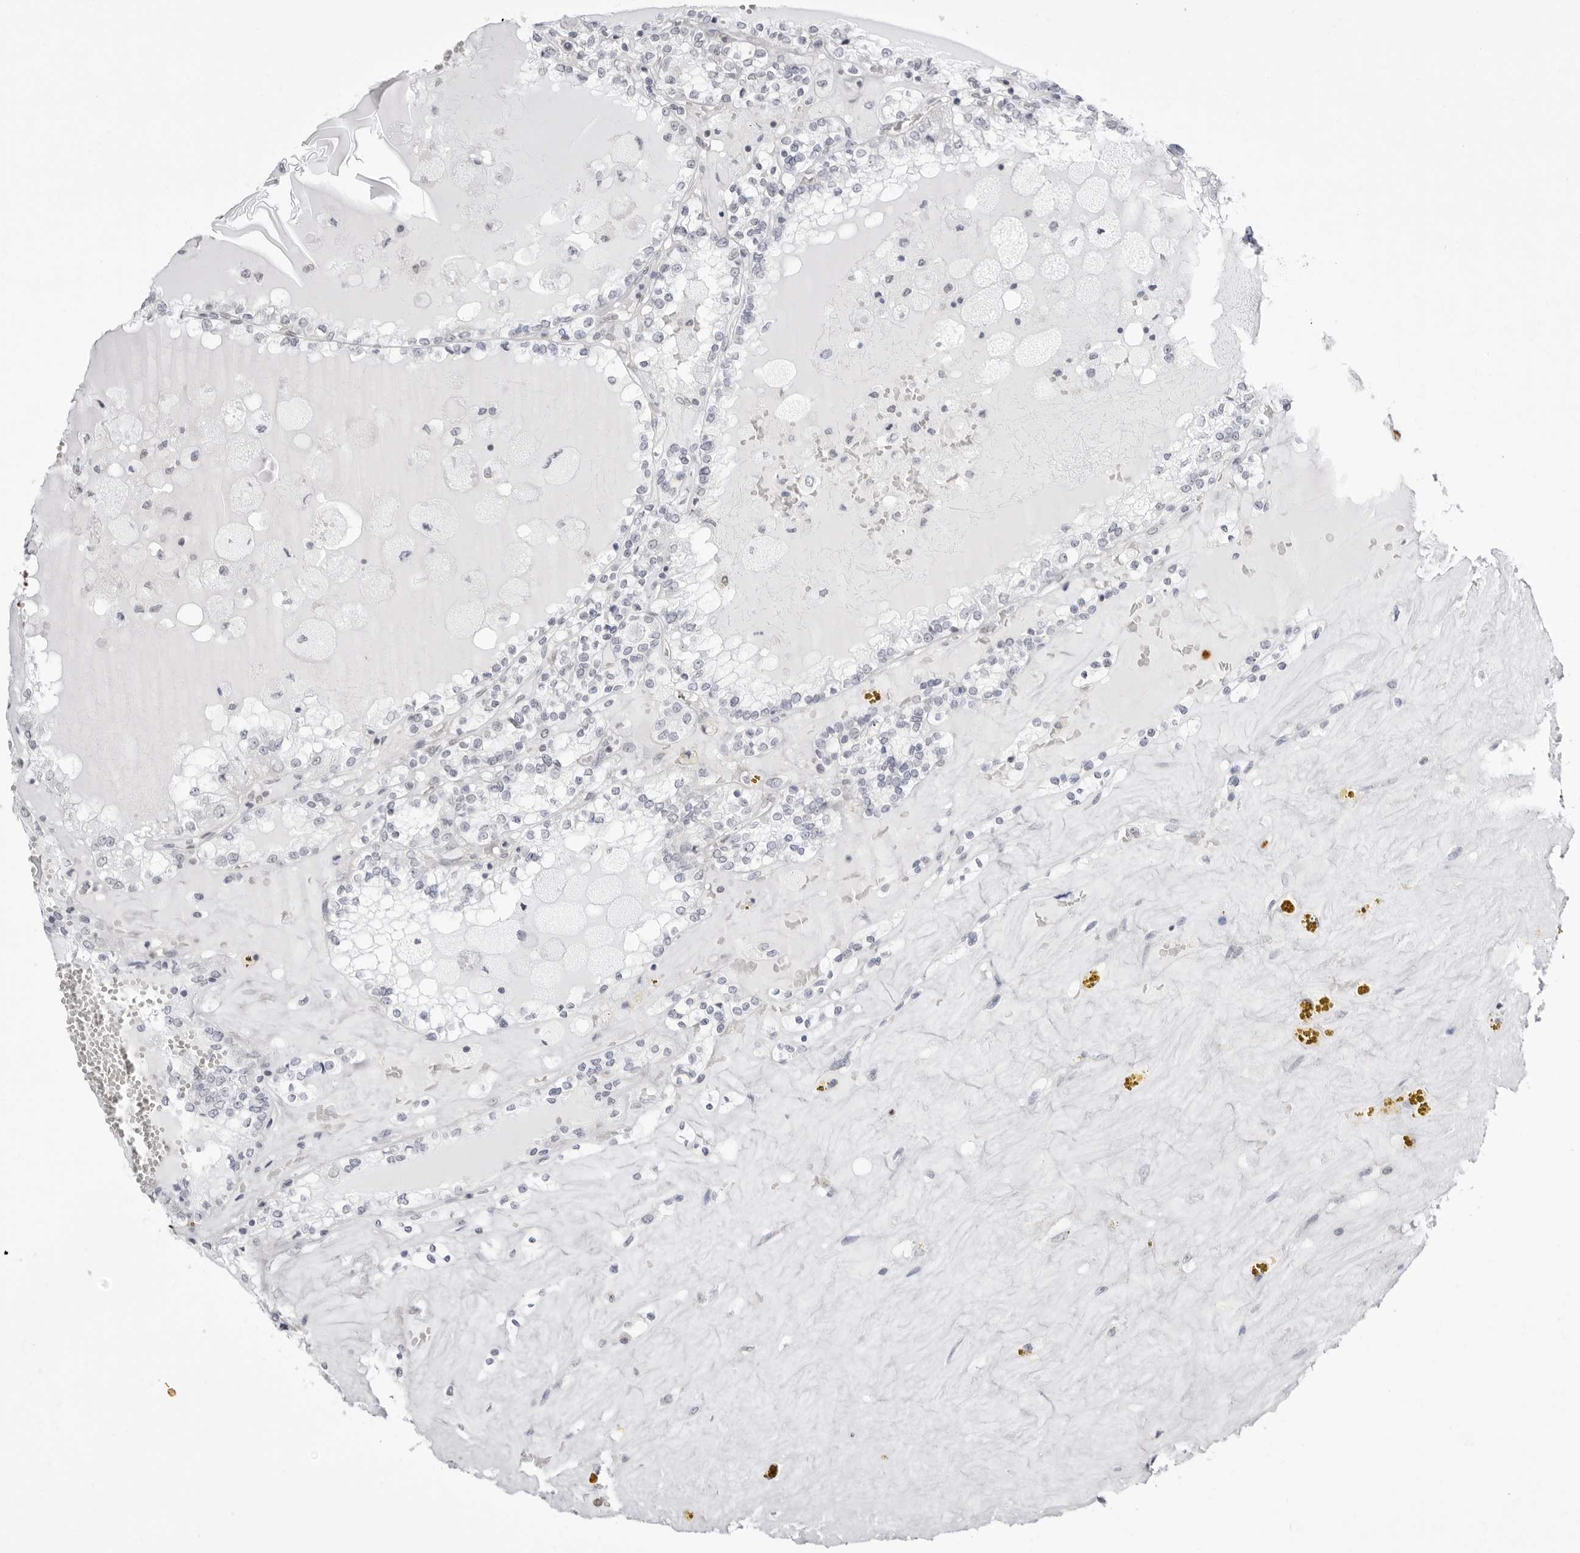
{"staining": {"intensity": "negative", "quantity": "none", "location": "none"}, "tissue": "renal cancer", "cell_type": "Tumor cells", "image_type": "cancer", "snomed": [{"axis": "morphology", "description": "Adenocarcinoma, NOS"}, {"axis": "topography", "description": "Kidney"}], "caption": "High power microscopy photomicrograph of an IHC photomicrograph of renal cancer, revealing no significant expression in tumor cells.", "gene": "PPP2R5C", "patient": {"sex": "female", "age": 56}}